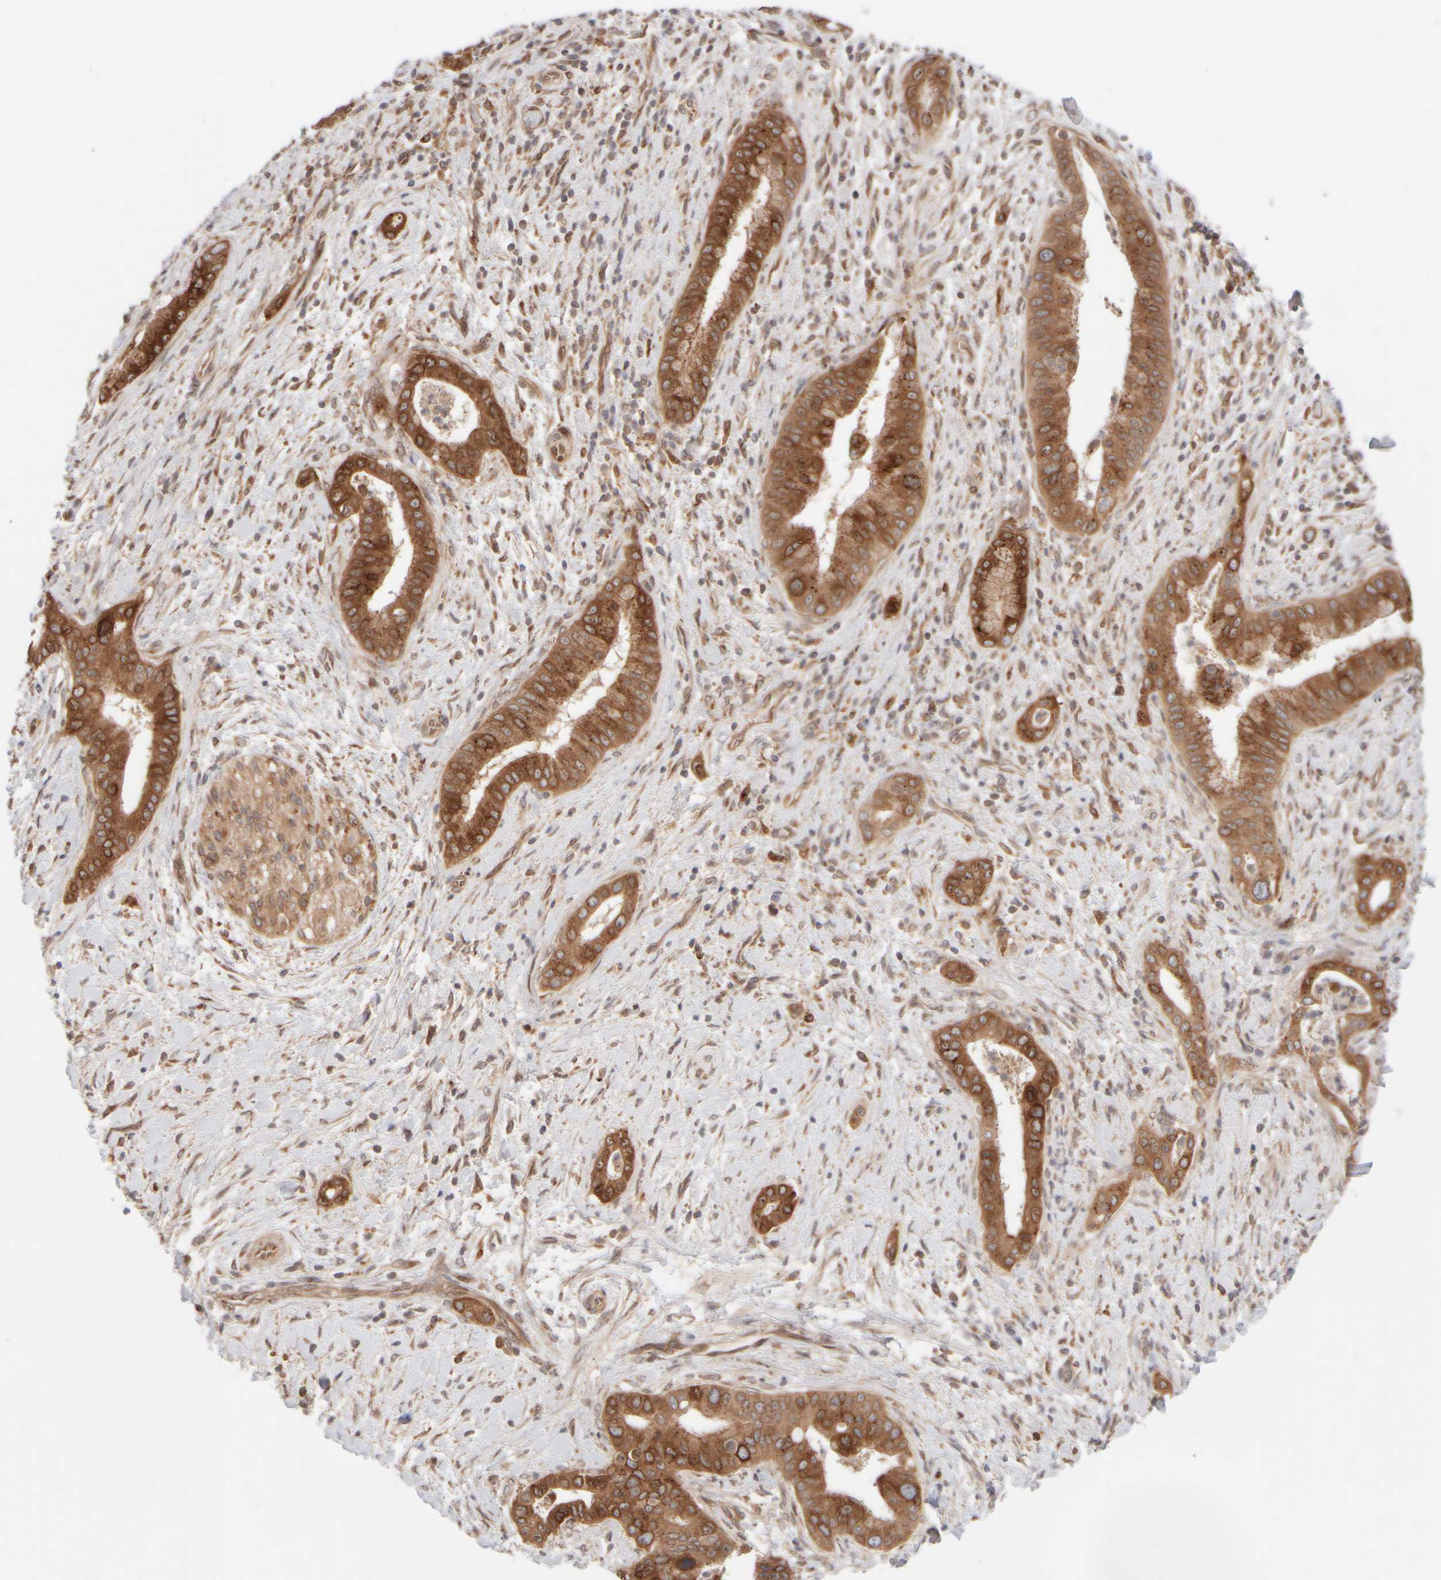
{"staining": {"intensity": "strong", "quantity": ">75%", "location": "cytoplasmic/membranous"}, "tissue": "liver cancer", "cell_type": "Tumor cells", "image_type": "cancer", "snomed": [{"axis": "morphology", "description": "Cholangiocarcinoma"}, {"axis": "topography", "description": "Liver"}], "caption": "Tumor cells demonstrate high levels of strong cytoplasmic/membranous positivity in approximately >75% of cells in human liver cancer.", "gene": "GCN1", "patient": {"sex": "female", "age": 54}}